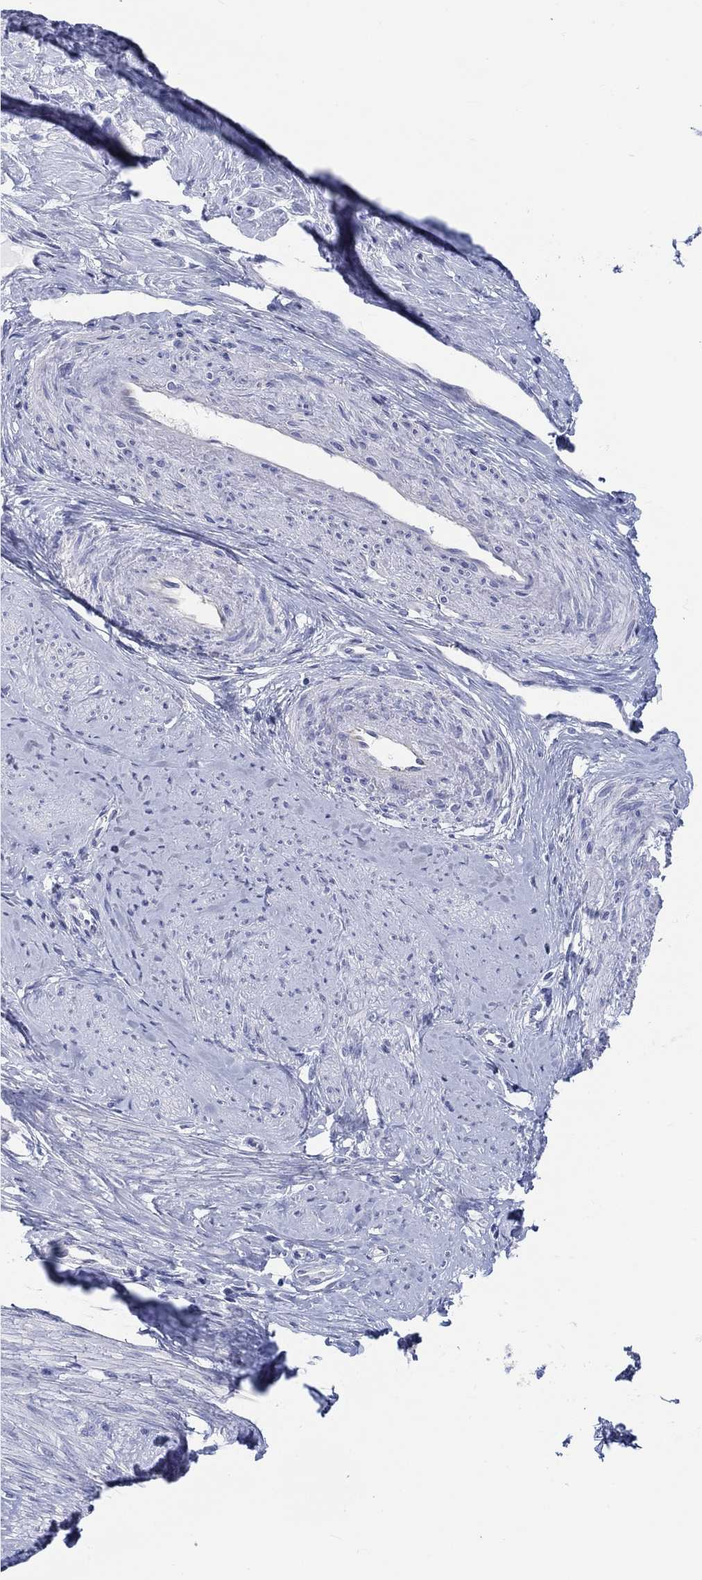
{"staining": {"intensity": "negative", "quantity": "none", "location": "none"}, "tissue": "smooth muscle", "cell_type": "Smooth muscle cells", "image_type": "normal", "snomed": [{"axis": "morphology", "description": "Normal tissue, NOS"}, {"axis": "topography", "description": "Smooth muscle"}], "caption": "This is an immunohistochemistry photomicrograph of benign human smooth muscle. There is no expression in smooth muscle cells.", "gene": "LRRC4C", "patient": {"sex": "female", "age": 48}}